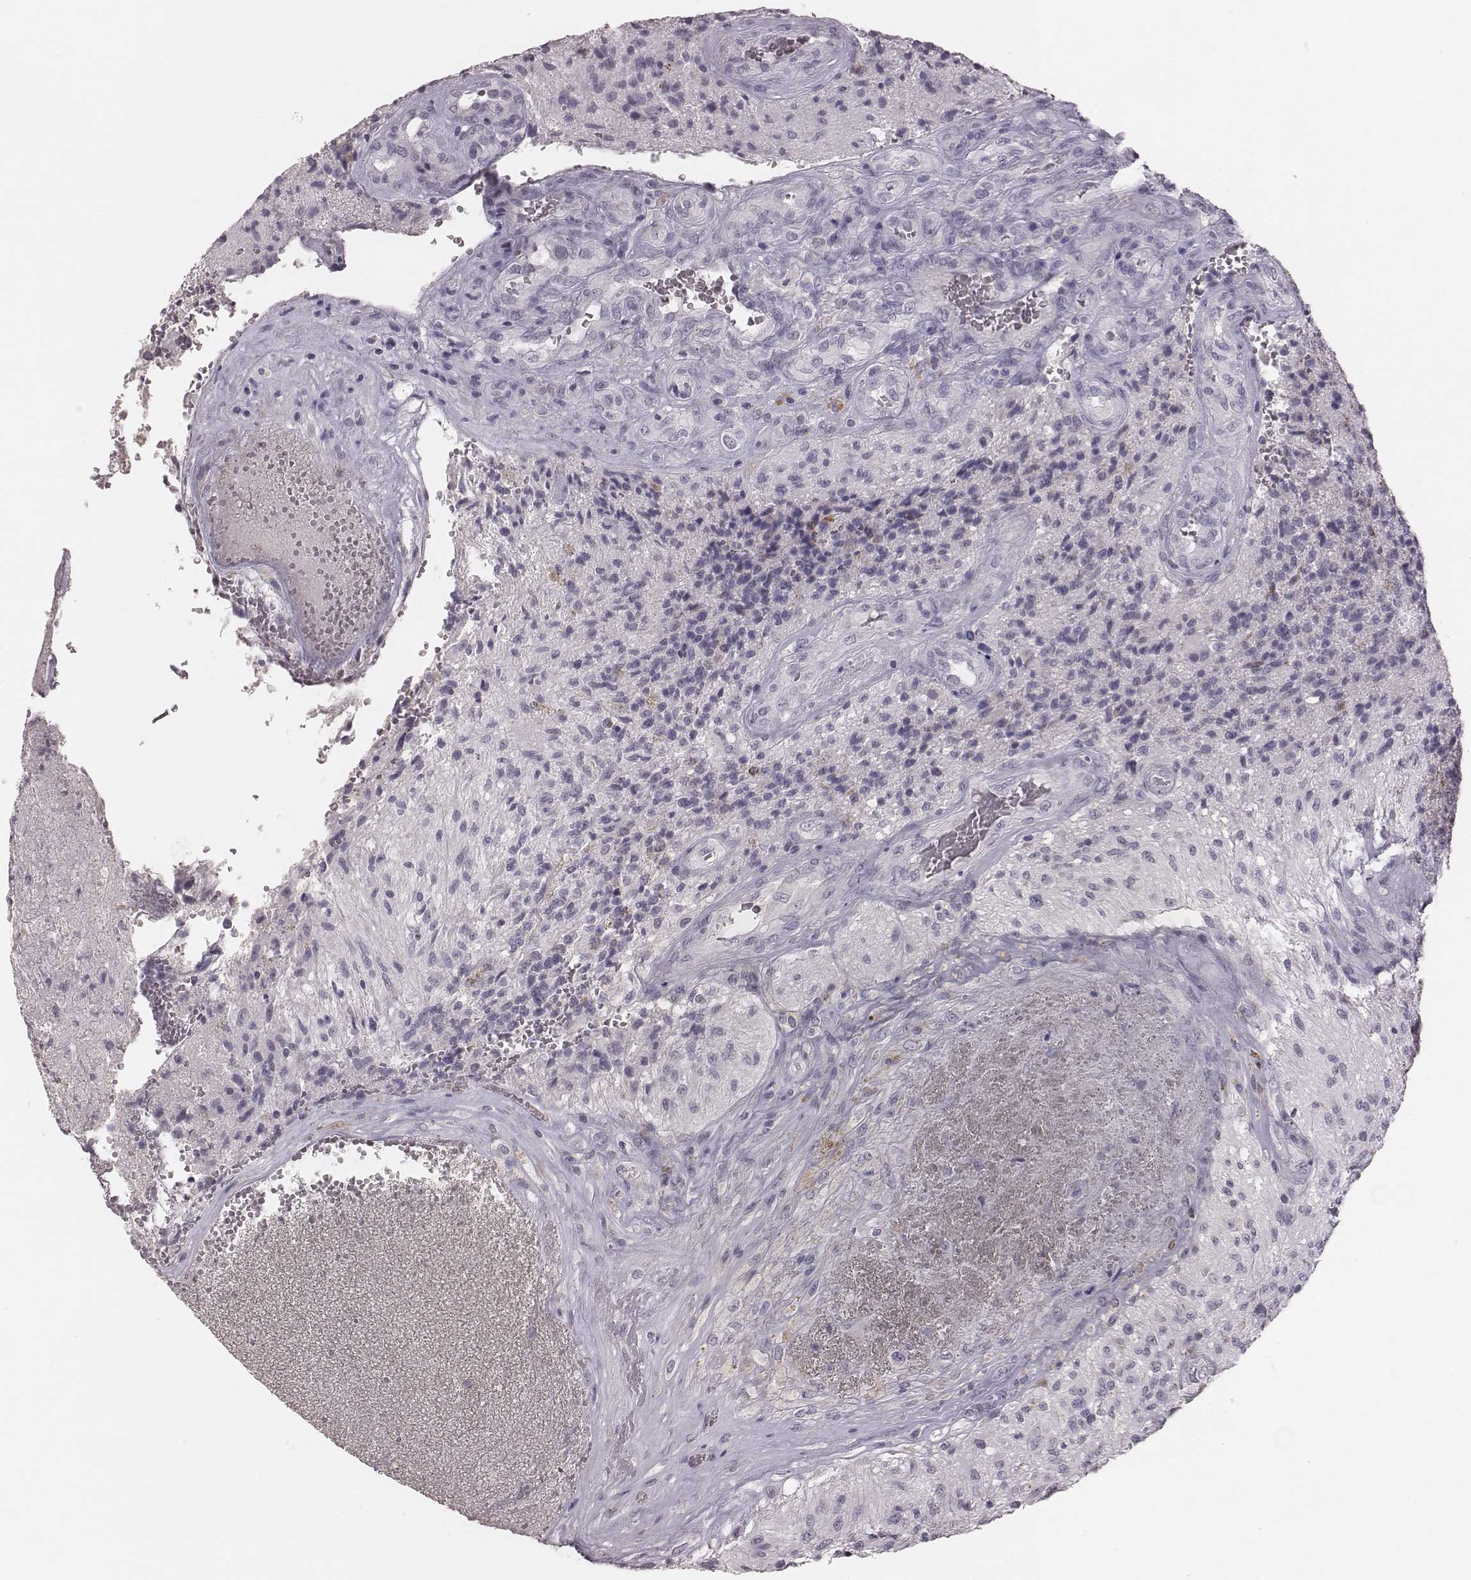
{"staining": {"intensity": "negative", "quantity": "none", "location": "none"}, "tissue": "glioma", "cell_type": "Tumor cells", "image_type": "cancer", "snomed": [{"axis": "morphology", "description": "Glioma, malignant, High grade"}, {"axis": "topography", "description": "Brain"}], "caption": "The photomicrograph exhibits no significant positivity in tumor cells of glioma.", "gene": "CFTR", "patient": {"sex": "male", "age": 56}}